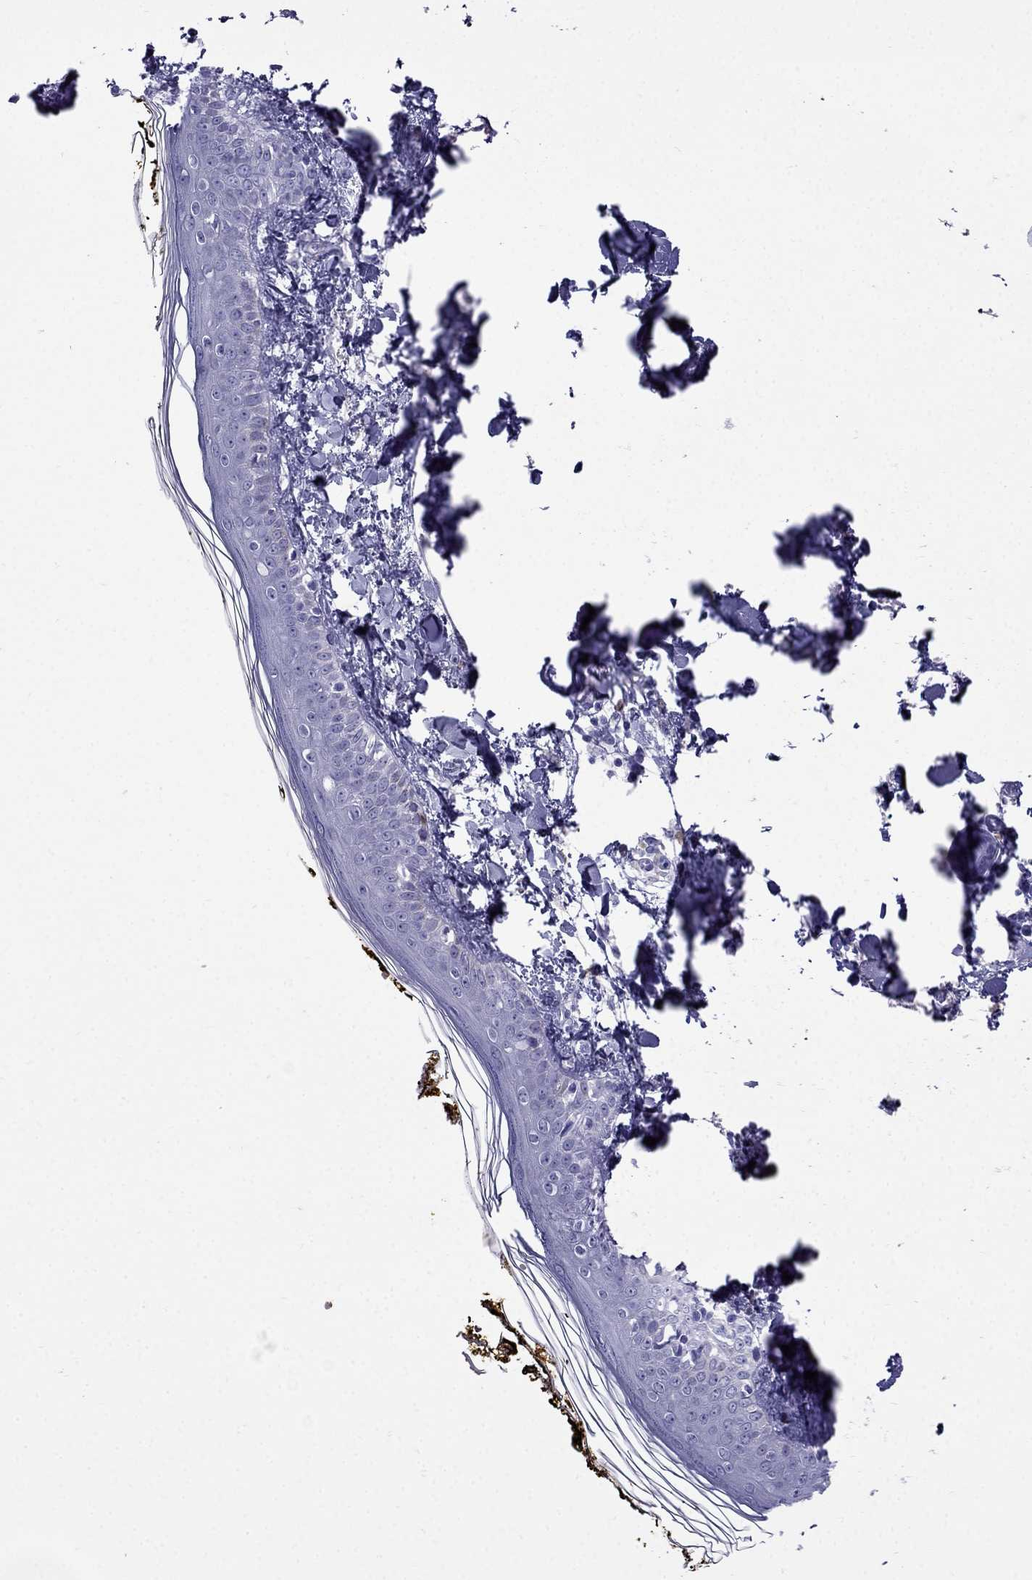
{"staining": {"intensity": "negative", "quantity": "none", "location": "none"}, "tissue": "skin", "cell_type": "Fibroblasts", "image_type": "normal", "snomed": [{"axis": "morphology", "description": "Normal tissue, NOS"}, {"axis": "topography", "description": "Skin"}], "caption": "DAB immunohistochemical staining of unremarkable skin displays no significant staining in fibroblasts.", "gene": "ARR3", "patient": {"sex": "male", "age": 76}}